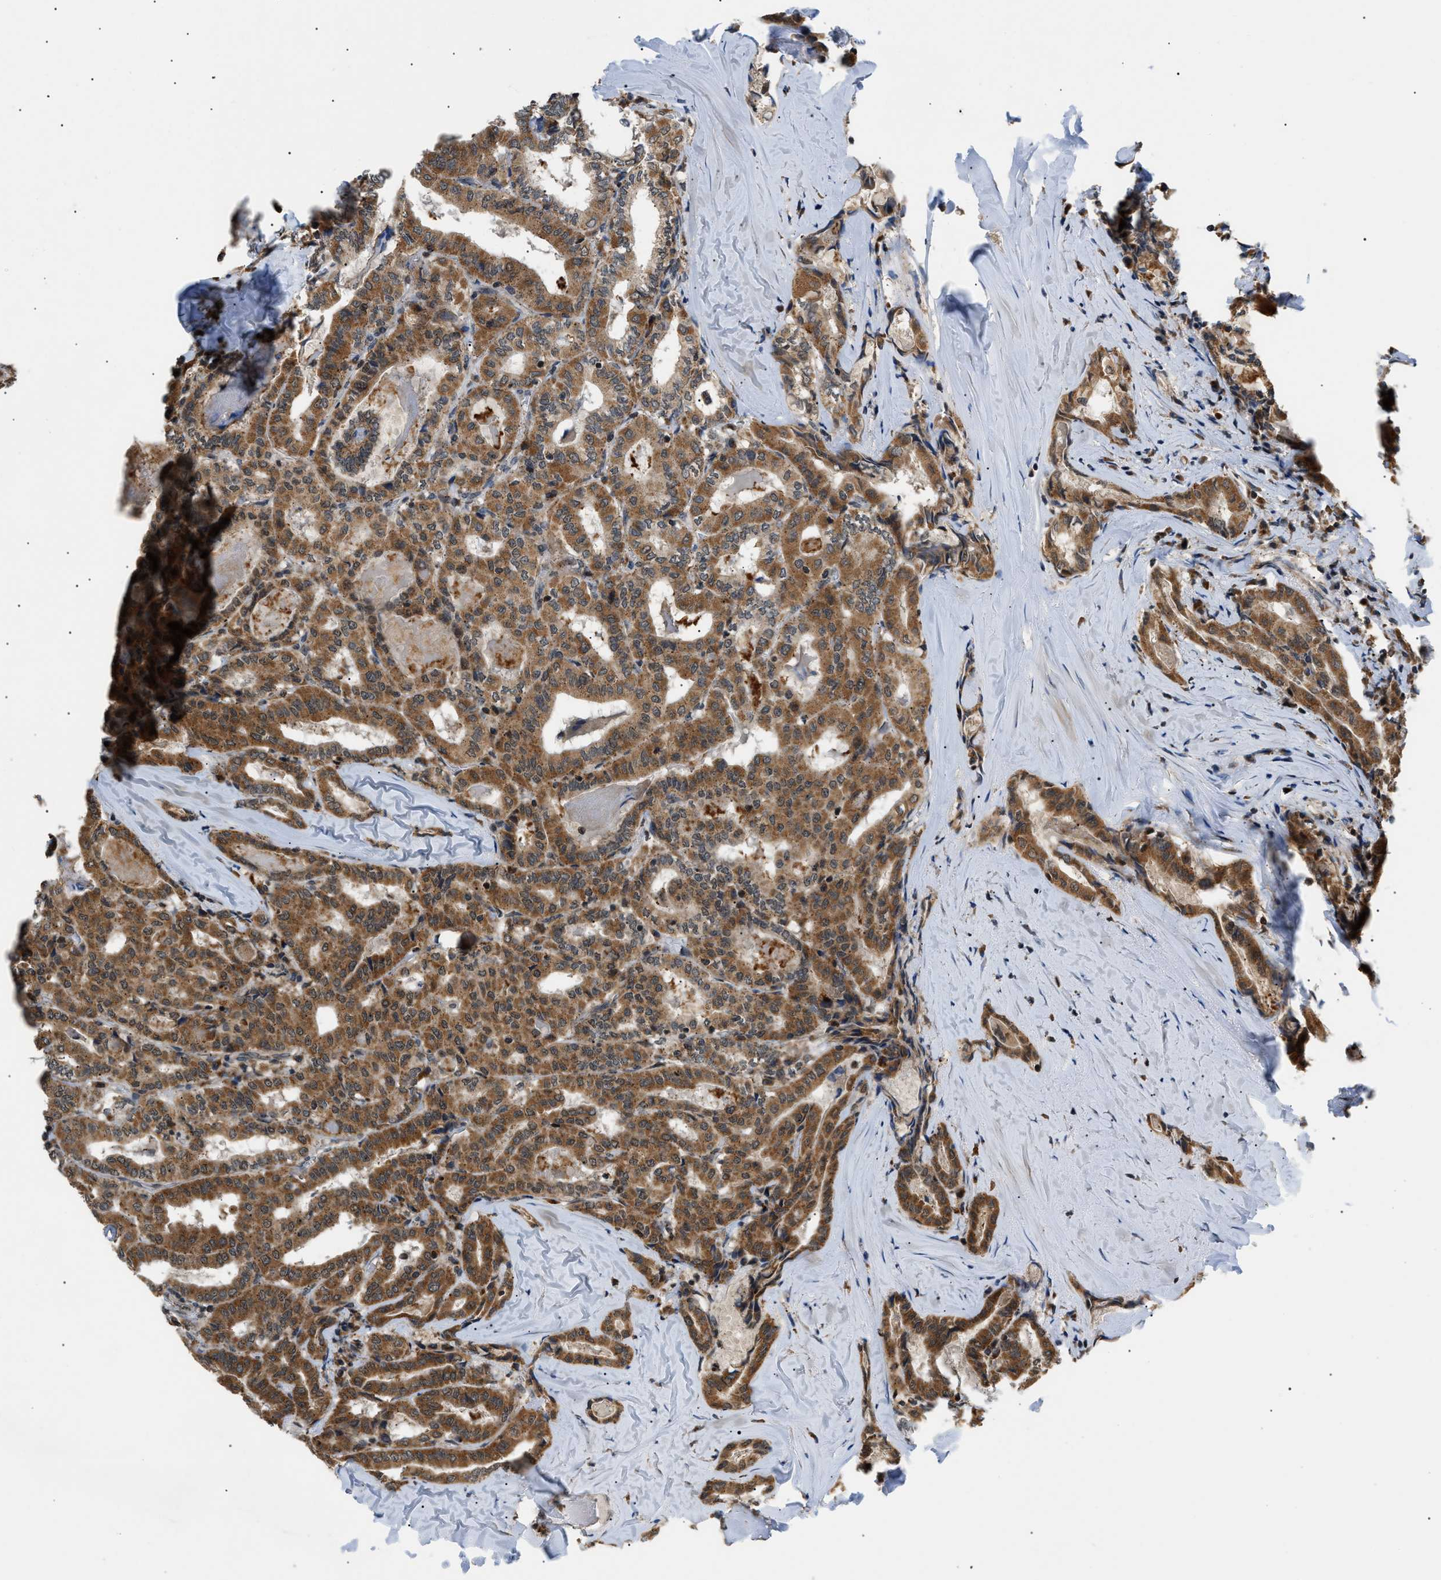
{"staining": {"intensity": "moderate", "quantity": ">75%", "location": "cytoplasmic/membranous"}, "tissue": "thyroid cancer", "cell_type": "Tumor cells", "image_type": "cancer", "snomed": [{"axis": "morphology", "description": "Papillary adenocarcinoma, NOS"}, {"axis": "topography", "description": "Thyroid gland"}], "caption": "The micrograph shows immunohistochemical staining of thyroid papillary adenocarcinoma. There is moderate cytoplasmic/membranous expression is appreciated in about >75% of tumor cells. The staining was performed using DAB, with brown indicating positive protein expression. Nuclei are stained blue with hematoxylin.", "gene": "ZBTB11", "patient": {"sex": "female", "age": 42}}